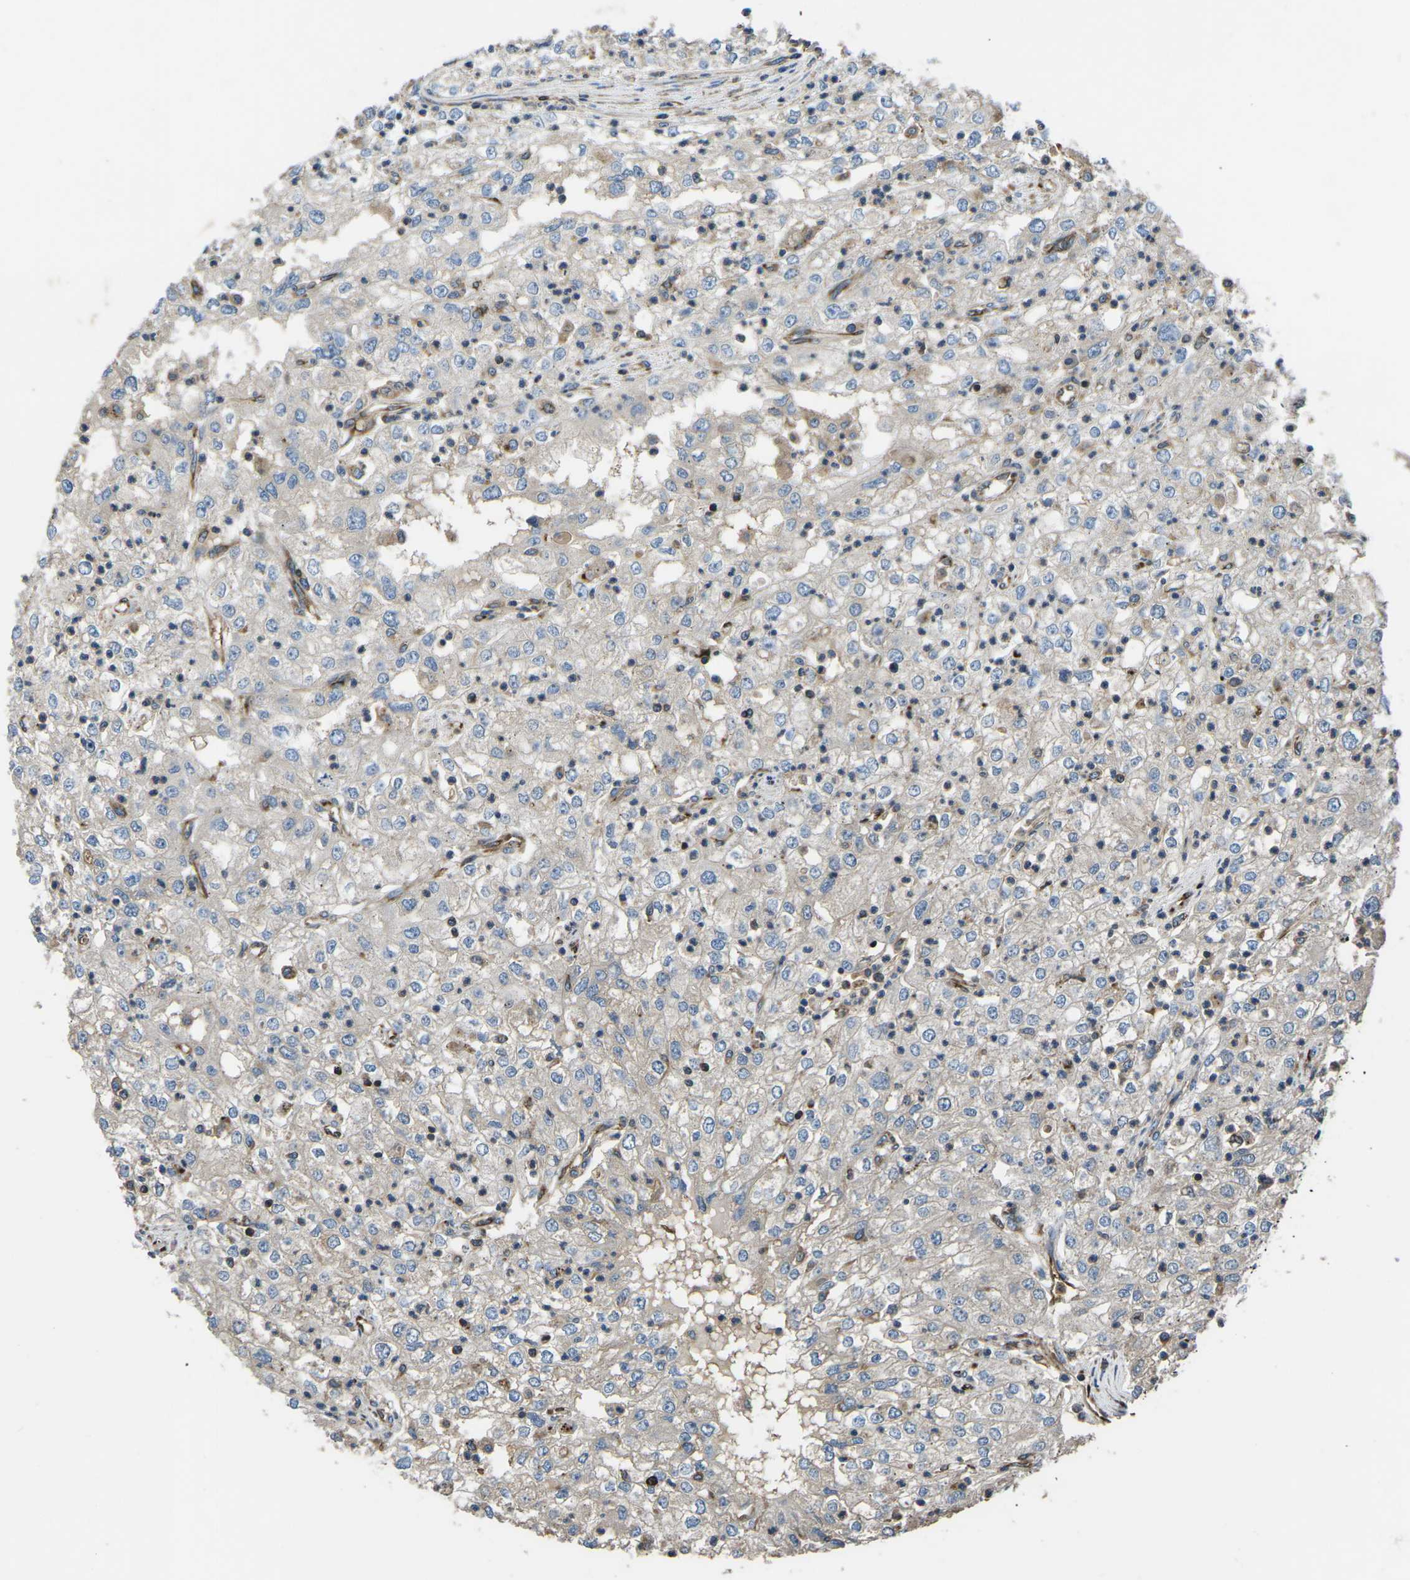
{"staining": {"intensity": "negative", "quantity": "none", "location": "none"}, "tissue": "renal cancer", "cell_type": "Tumor cells", "image_type": "cancer", "snomed": [{"axis": "morphology", "description": "Adenocarcinoma, NOS"}, {"axis": "topography", "description": "Kidney"}], "caption": "High power microscopy image of an IHC image of adenocarcinoma (renal), revealing no significant staining in tumor cells. The staining was performed using DAB to visualize the protein expression in brown, while the nuclei were stained in blue with hematoxylin (Magnification: 20x).", "gene": "KCNJ15", "patient": {"sex": "female", "age": 54}}